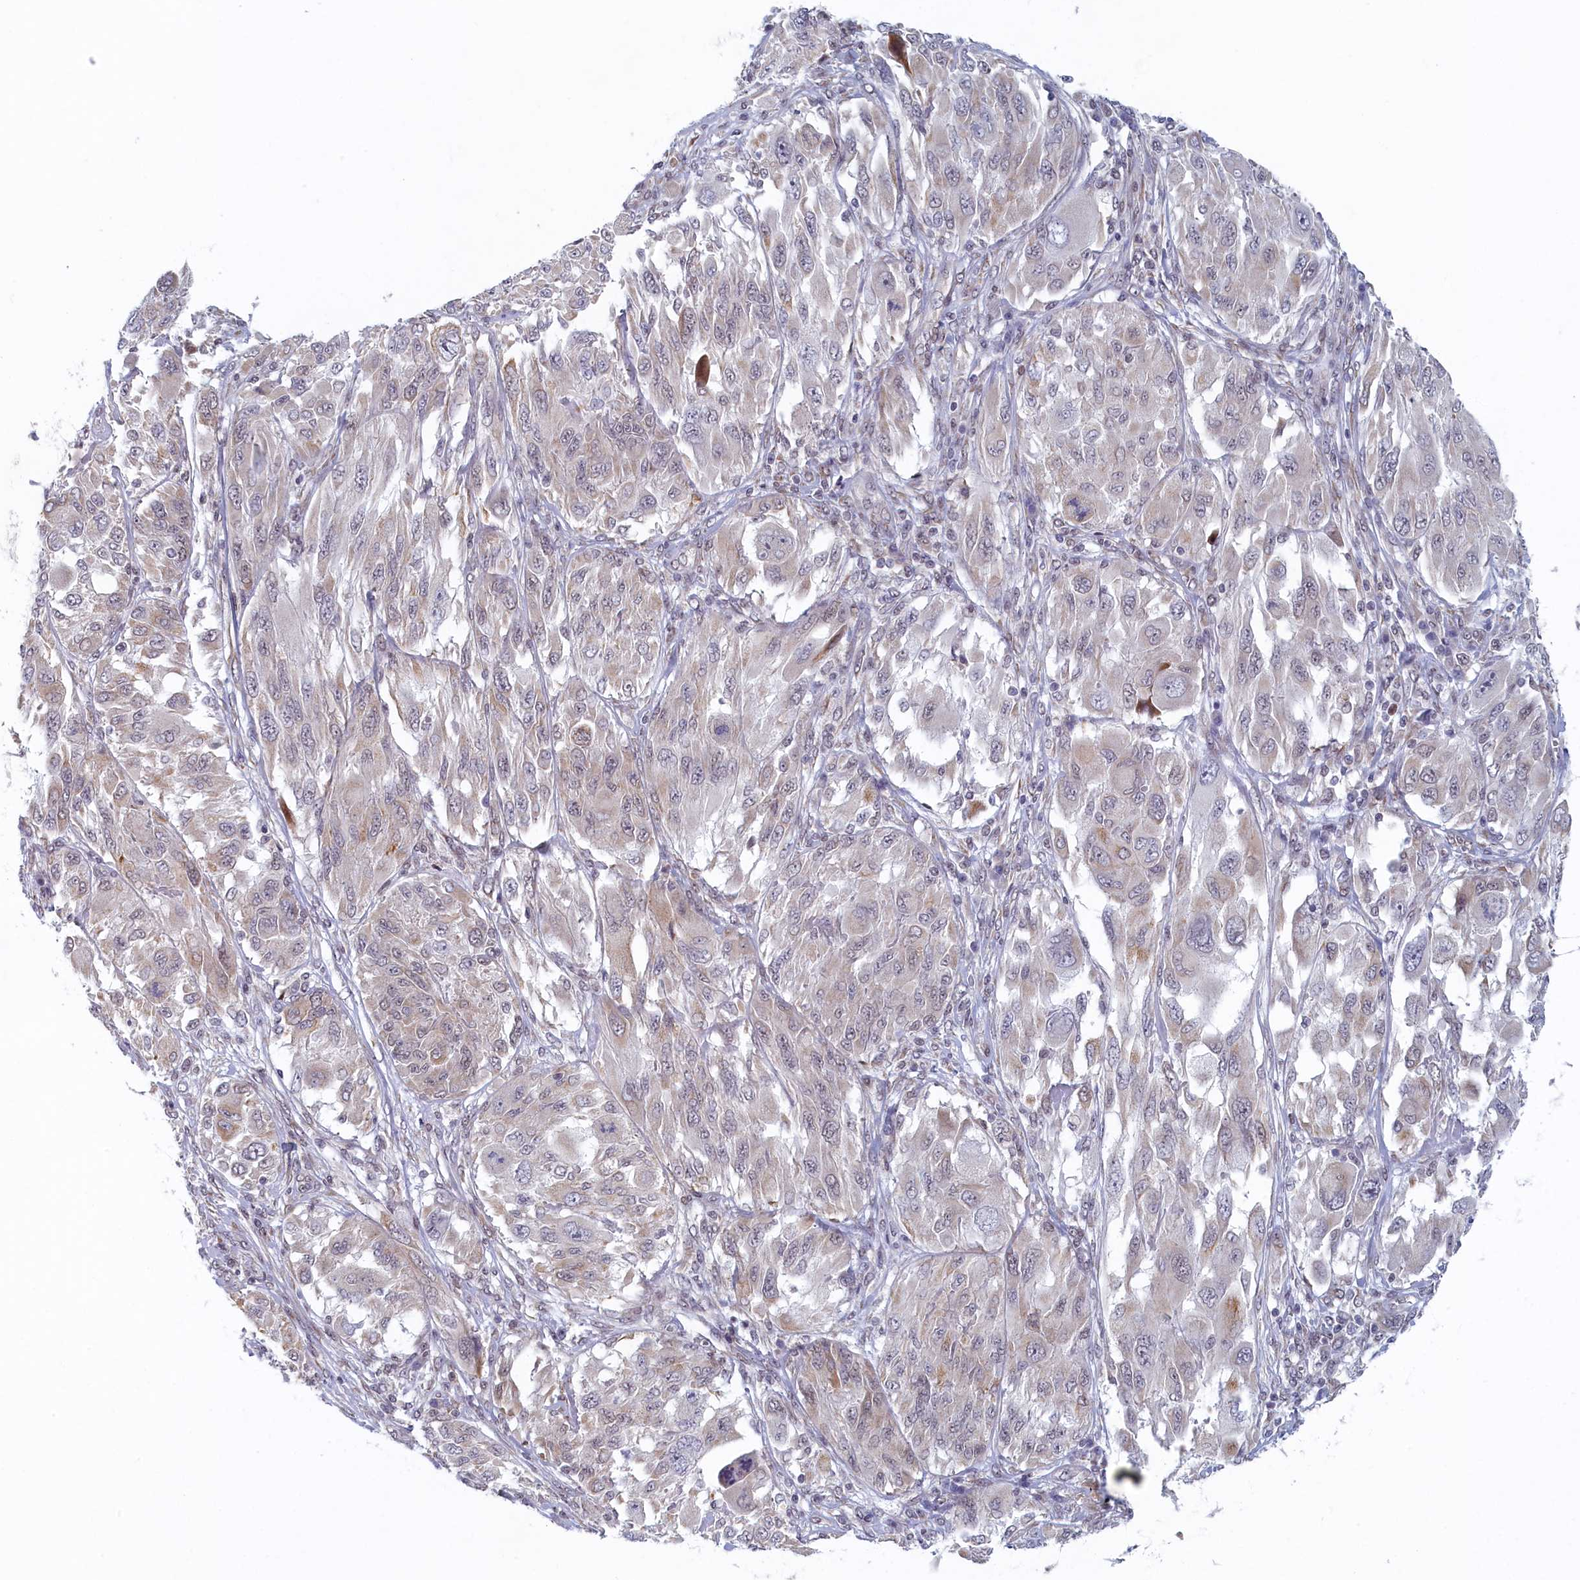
{"staining": {"intensity": "negative", "quantity": "none", "location": "none"}, "tissue": "melanoma", "cell_type": "Tumor cells", "image_type": "cancer", "snomed": [{"axis": "morphology", "description": "Malignant melanoma, NOS"}, {"axis": "topography", "description": "Skin"}], "caption": "Malignant melanoma was stained to show a protein in brown. There is no significant staining in tumor cells. (Stains: DAB (3,3'-diaminobenzidine) immunohistochemistry with hematoxylin counter stain, Microscopy: brightfield microscopy at high magnification).", "gene": "DNAJC17", "patient": {"sex": "female", "age": 91}}